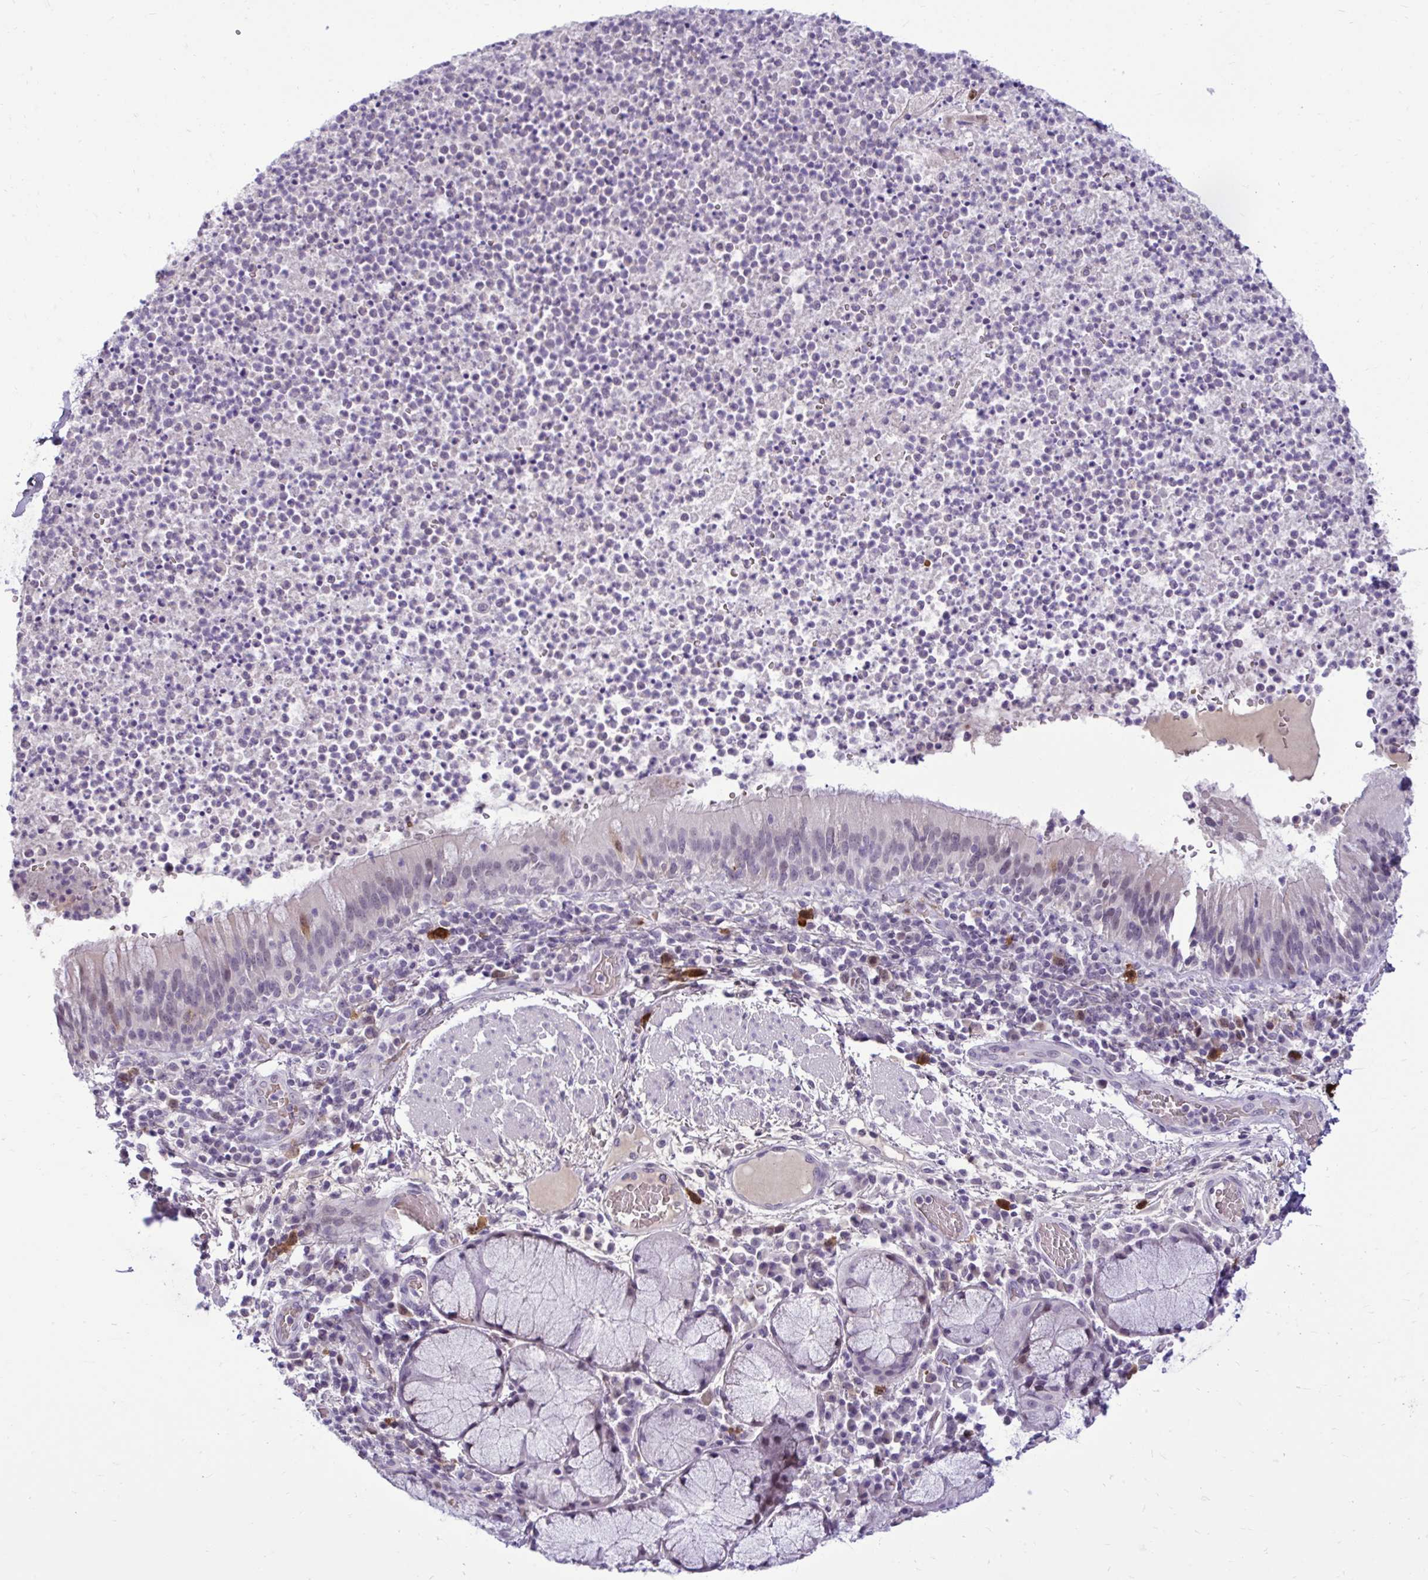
{"staining": {"intensity": "weak", "quantity": "<25%", "location": "cytoplasmic/membranous"}, "tissue": "bronchus", "cell_type": "Respiratory epithelial cells", "image_type": "normal", "snomed": [{"axis": "morphology", "description": "Normal tissue, NOS"}, {"axis": "topography", "description": "Lymph node"}, {"axis": "topography", "description": "Bronchus"}], "caption": "Normal bronchus was stained to show a protein in brown. There is no significant positivity in respiratory epithelial cells.", "gene": "CDC20", "patient": {"sex": "male", "age": 56}}